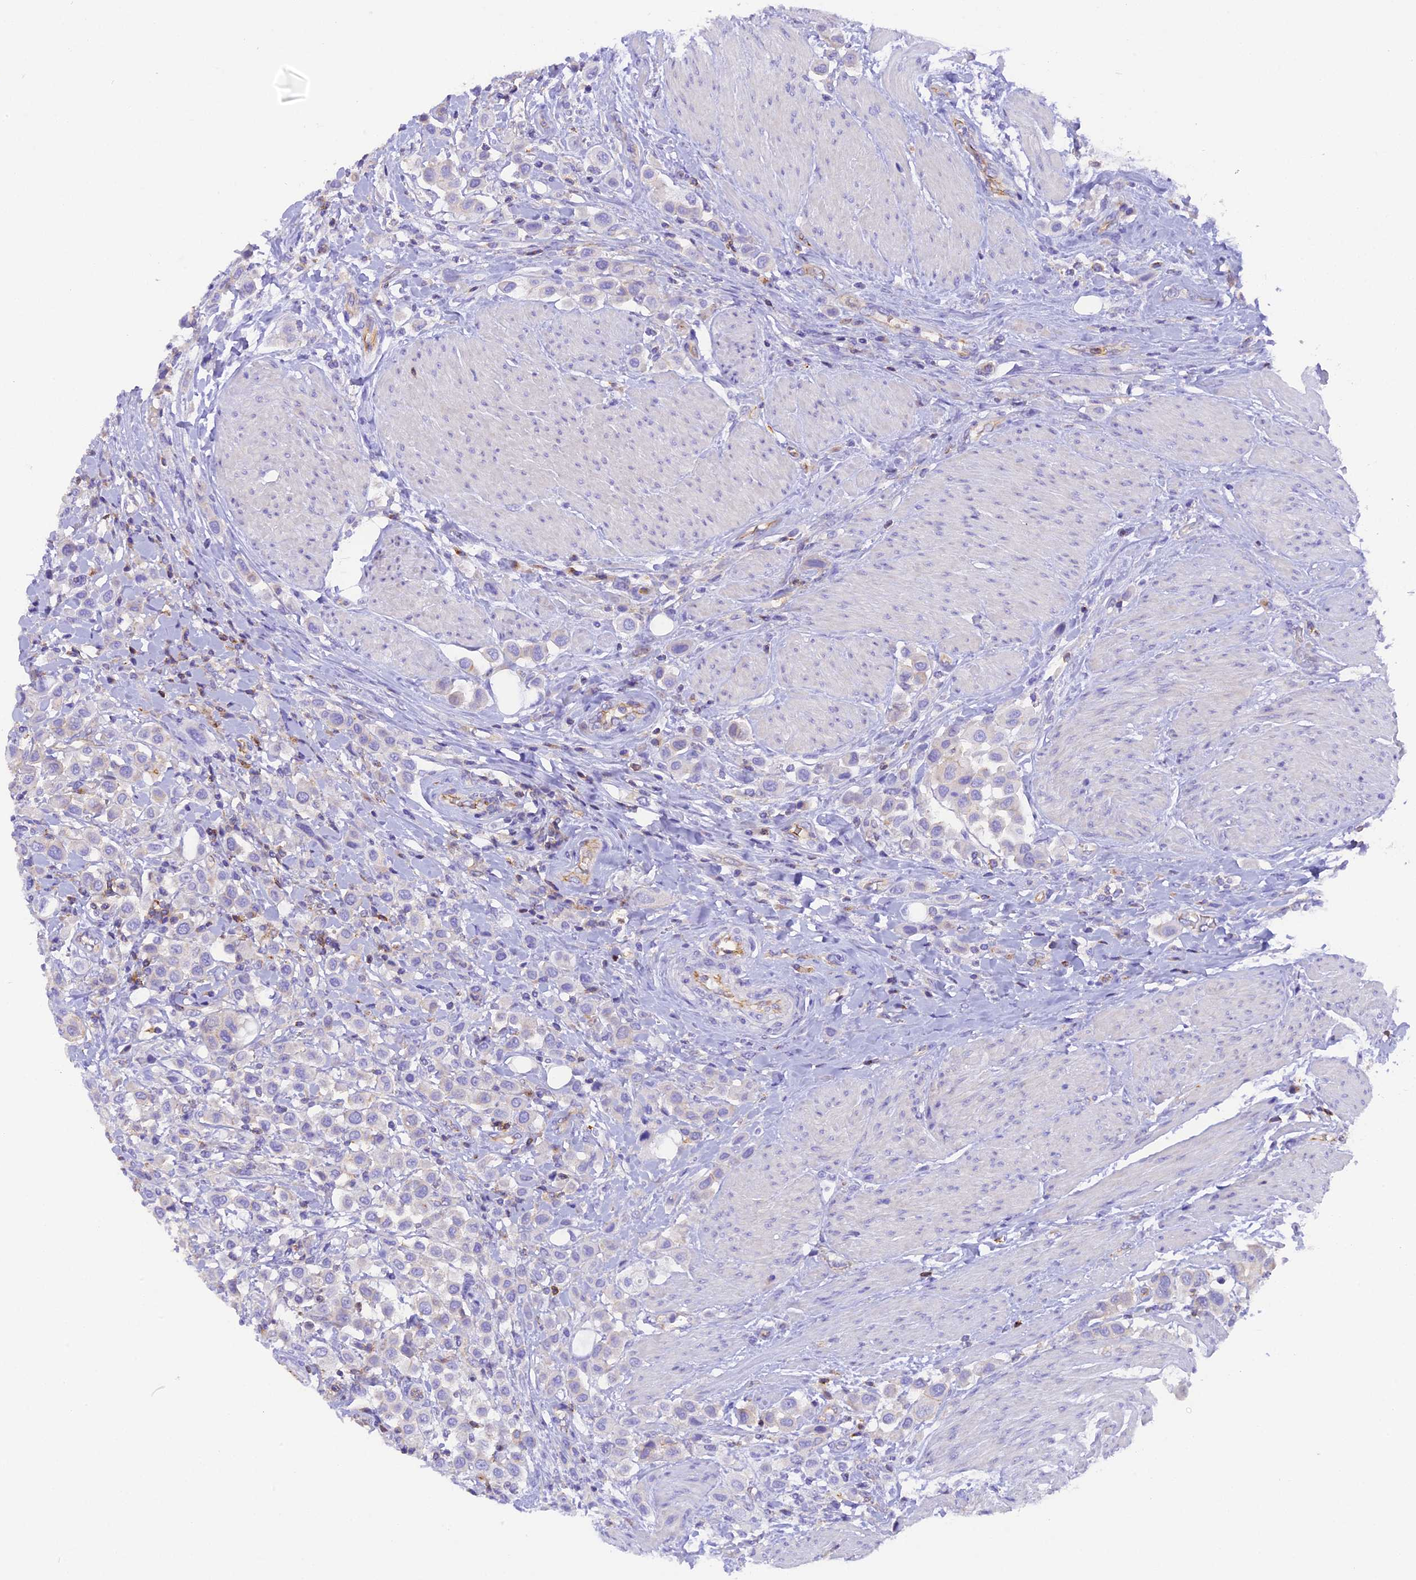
{"staining": {"intensity": "negative", "quantity": "none", "location": "none"}, "tissue": "urothelial cancer", "cell_type": "Tumor cells", "image_type": "cancer", "snomed": [{"axis": "morphology", "description": "Urothelial carcinoma, High grade"}, {"axis": "topography", "description": "Urinary bladder"}], "caption": "There is no significant expression in tumor cells of high-grade urothelial carcinoma.", "gene": "FAM193A", "patient": {"sex": "male", "age": 50}}